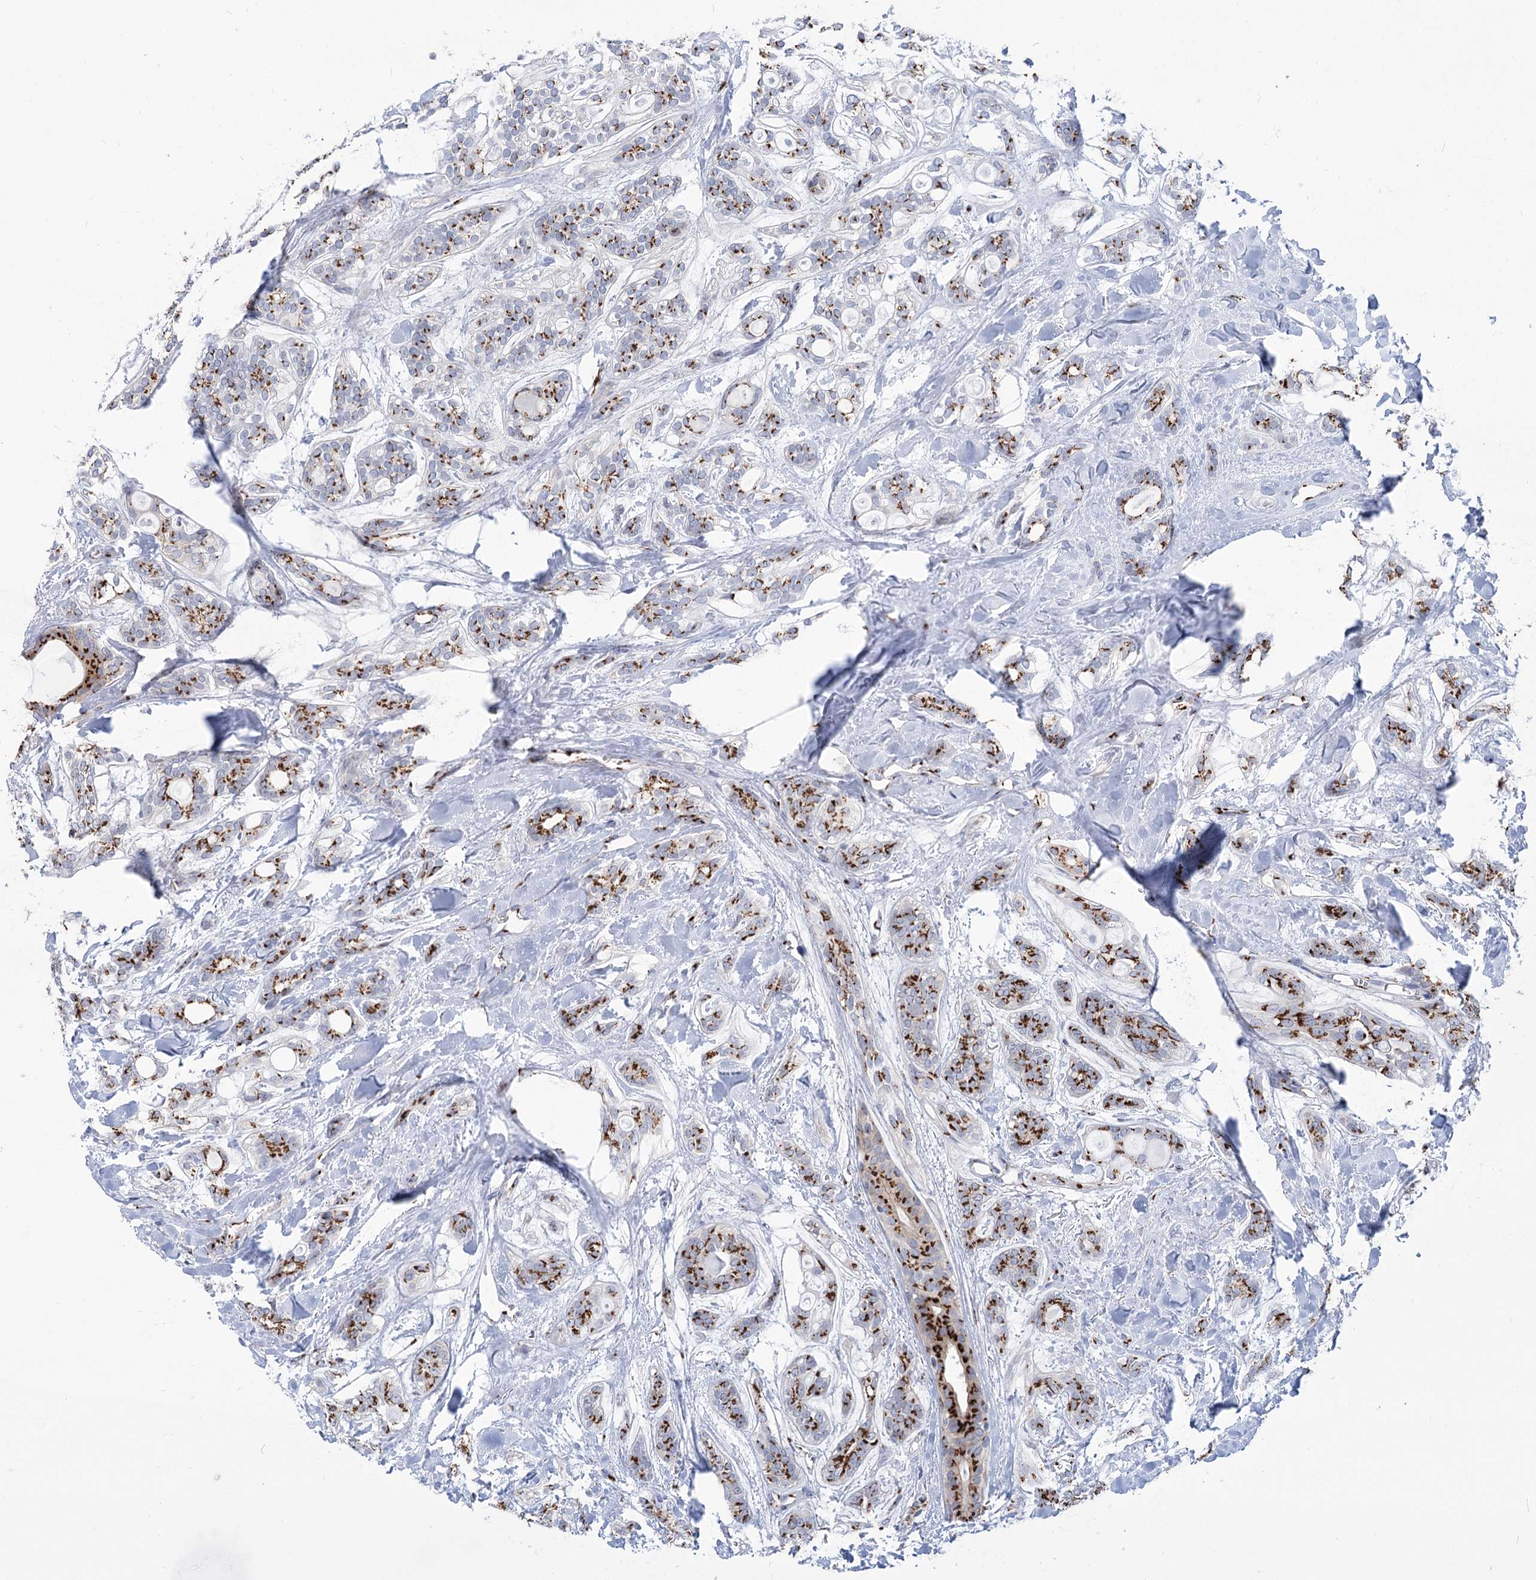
{"staining": {"intensity": "strong", "quantity": ">75%", "location": "cytoplasmic/membranous"}, "tissue": "head and neck cancer", "cell_type": "Tumor cells", "image_type": "cancer", "snomed": [{"axis": "morphology", "description": "Adenocarcinoma, NOS"}, {"axis": "topography", "description": "Head-Neck"}], "caption": "A brown stain highlights strong cytoplasmic/membranous staining of a protein in human adenocarcinoma (head and neck) tumor cells.", "gene": "TMEM165", "patient": {"sex": "male", "age": 66}}